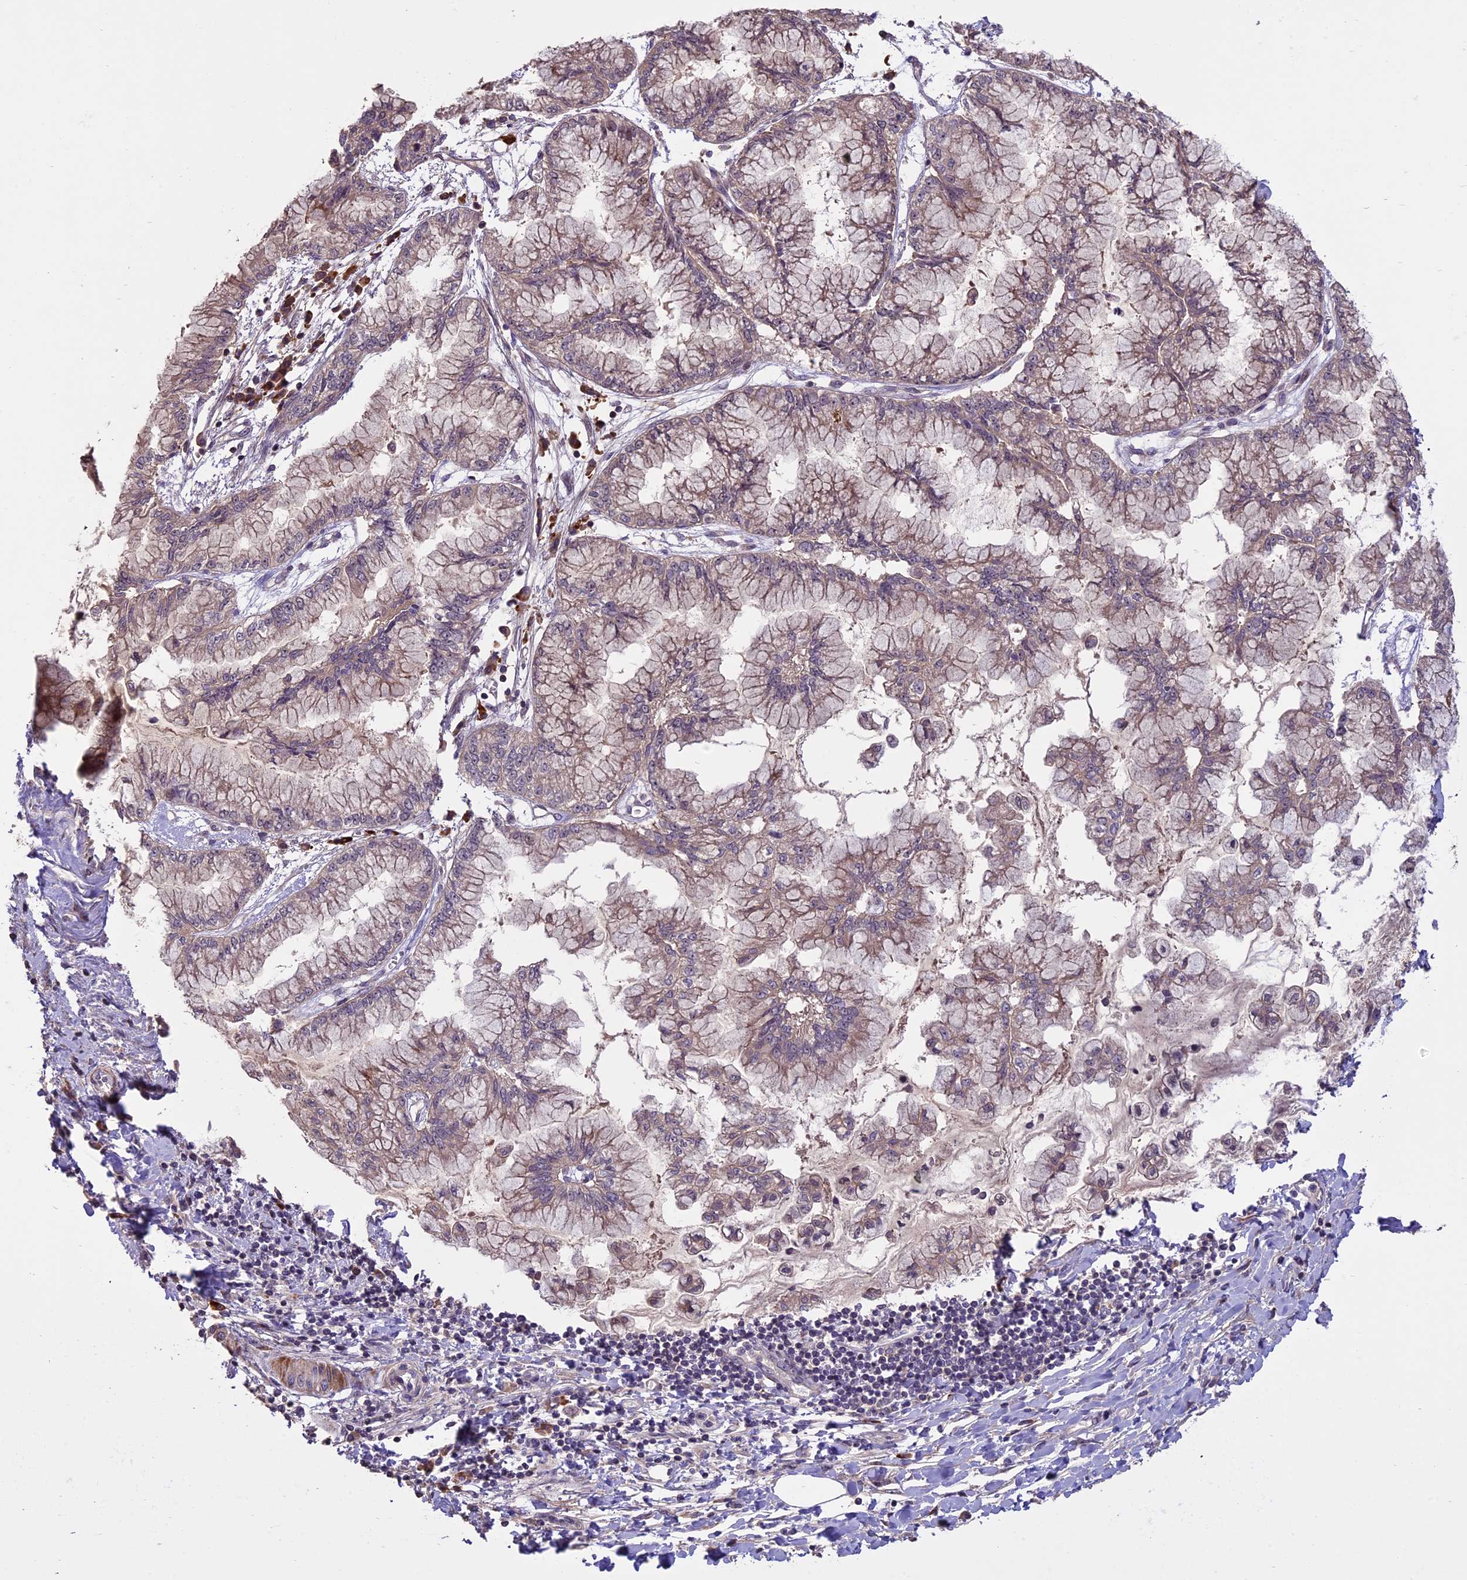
{"staining": {"intensity": "weak", "quantity": "25%-75%", "location": "cytoplasmic/membranous"}, "tissue": "pancreatic cancer", "cell_type": "Tumor cells", "image_type": "cancer", "snomed": [{"axis": "morphology", "description": "Adenocarcinoma, NOS"}, {"axis": "topography", "description": "Pancreas"}], "caption": "Protein expression by immunohistochemistry exhibits weak cytoplasmic/membranous staining in about 25%-75% of tumor cells in pancreatic adenocarcinoma.", "gene": "ENHO", "patient": {"sex": "male", "age": 73}}